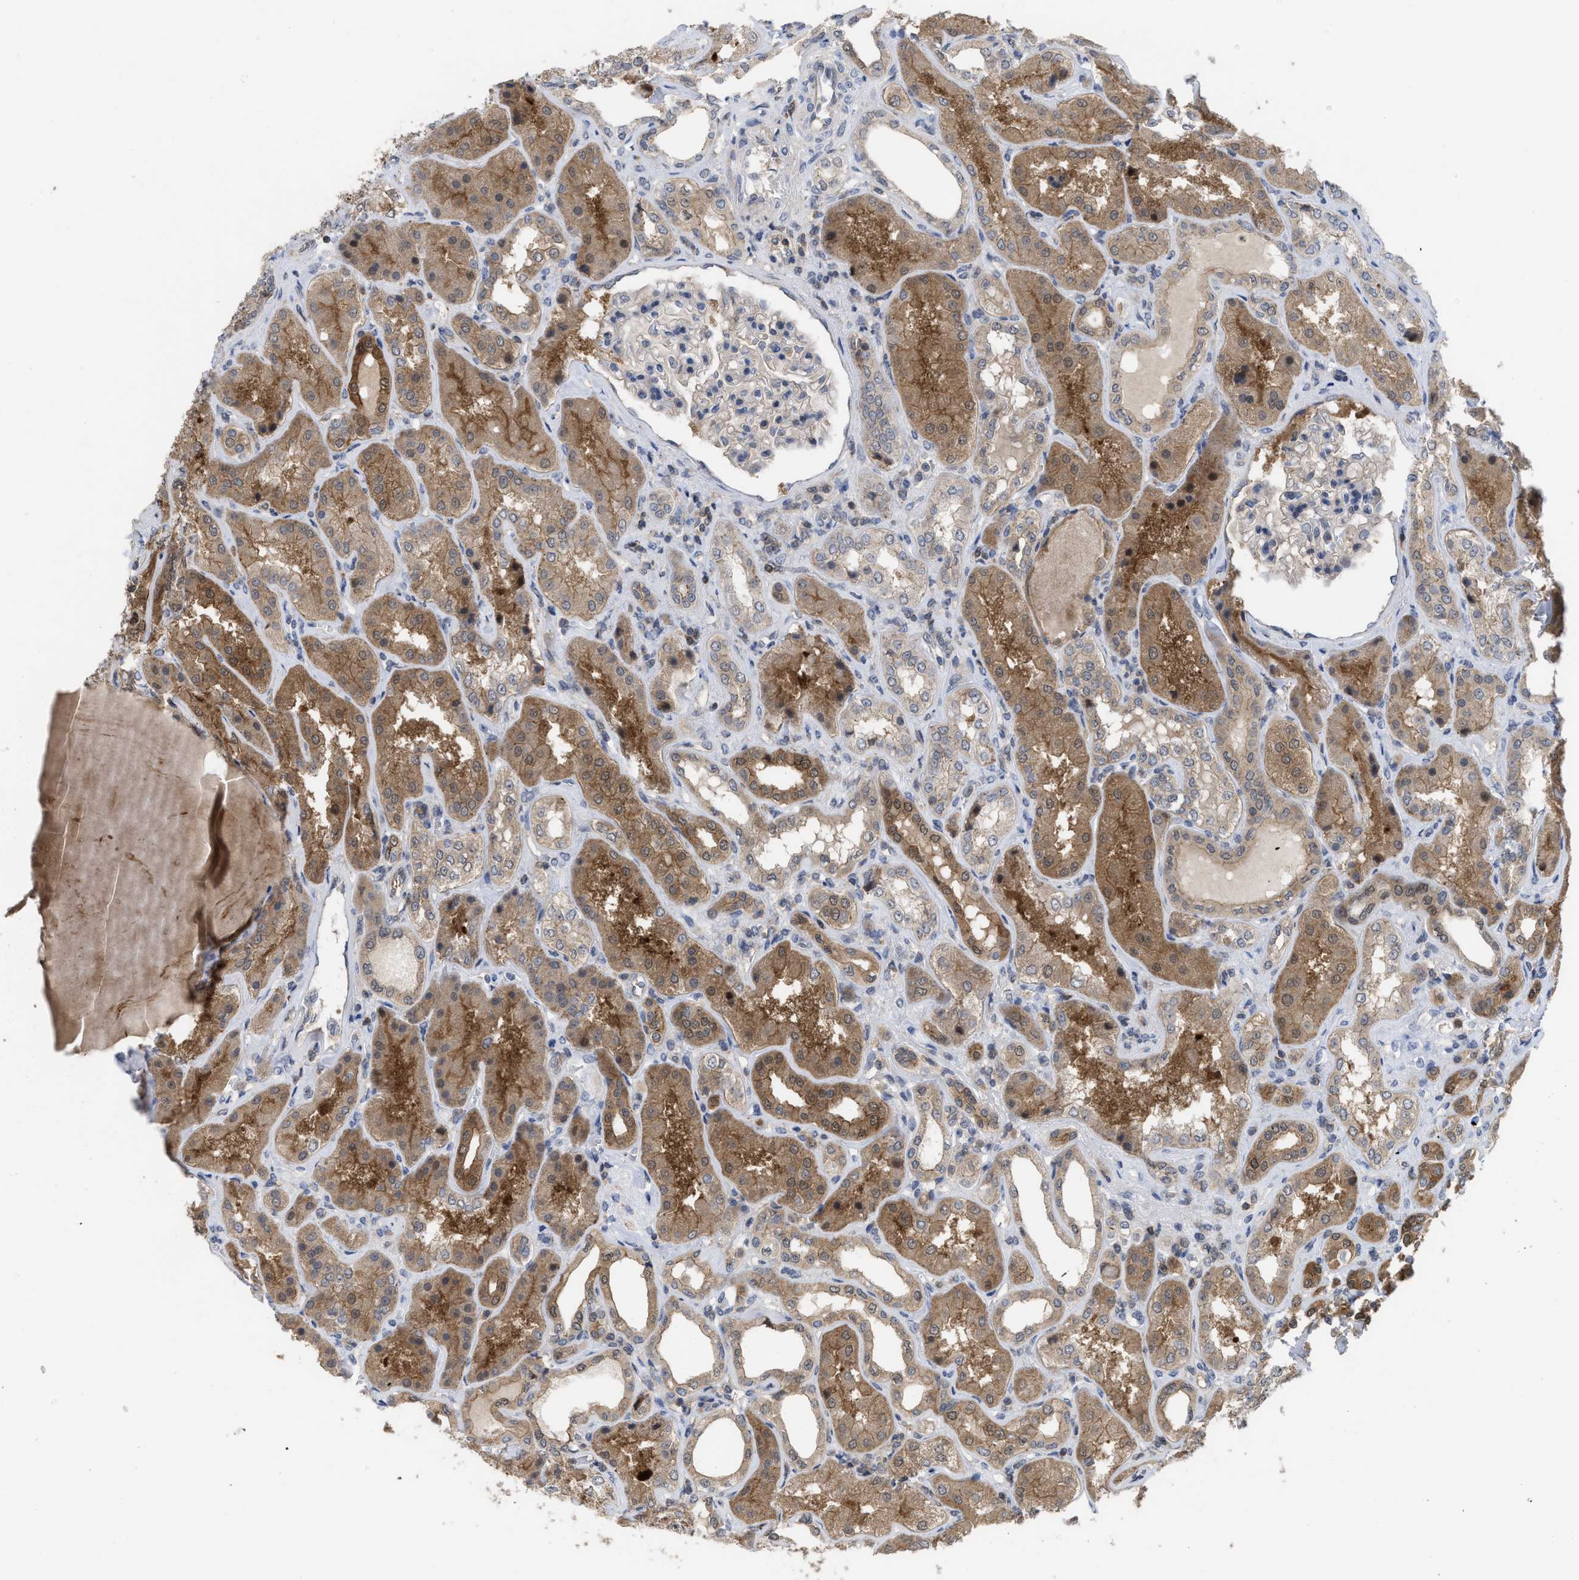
{"staining": {"intensity": "weak", "quantity": "<25%", "location": "cytoplasmic/membranous"}, "tissue": "kidney", "cell_type": "Cells in glomeruli", "image_type": "normal", "snomed": [{"axis": "morphology", "description": "Normal tissue, NOS"}, {"axis": "topography", "description": "Kidney"}], "caption": "A photomicrograph of kidney stained for a protein demonstrates no brown staining in cells in glomeruli. (DAB (3,3'-diaminobenzidine) immunohistochemistry (IHC) with hematoxylin counter stain).", "gene": "LDAF1", "patient": {"sex": "female", "age": 56}}